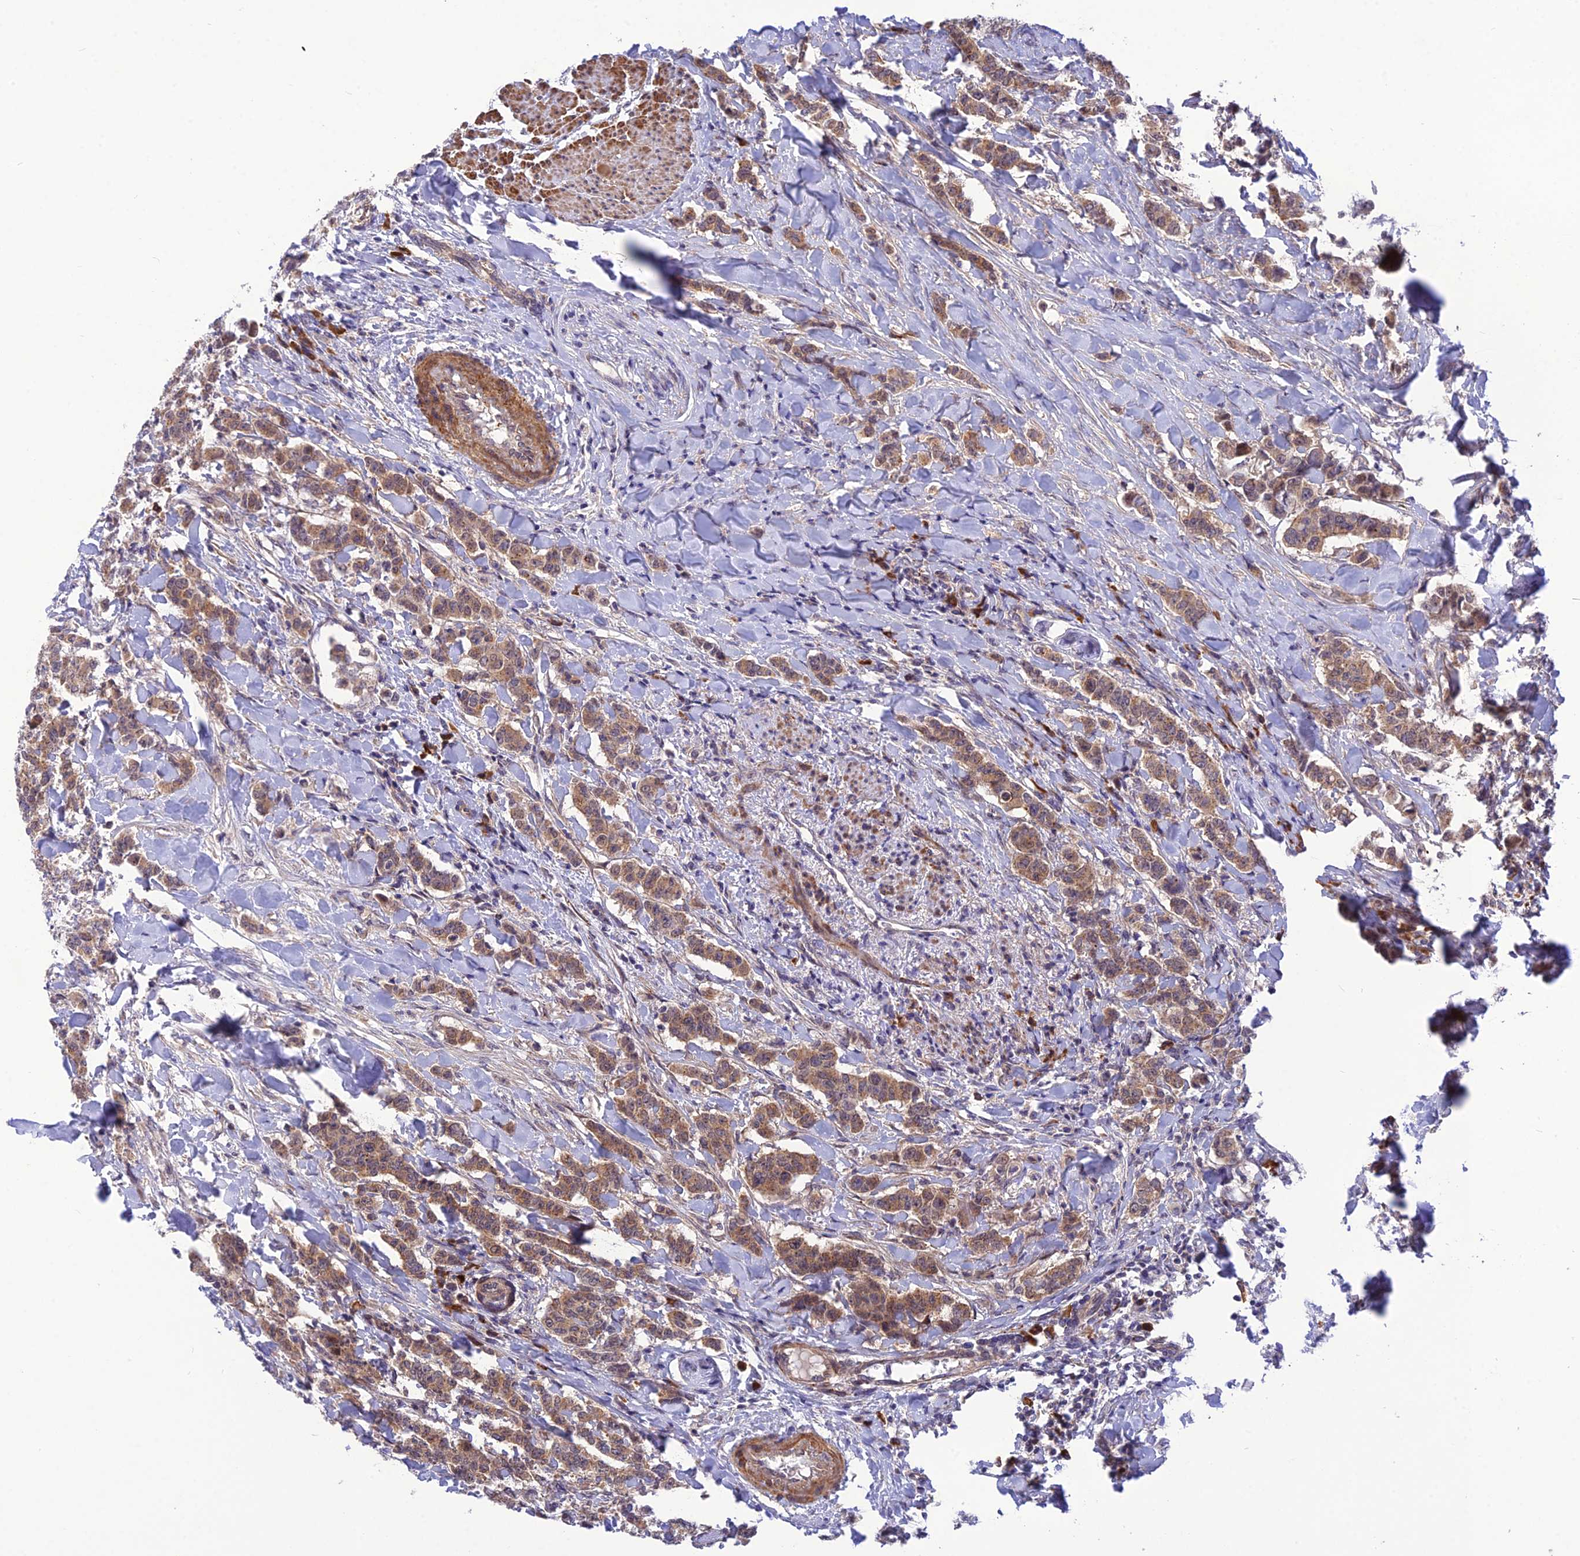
{"staining": {"intensity": "moderate", "quantity": ">75%", "location": "cytoplasmic/membranous"}, "tissue": "breast cancer", "cell_type": "Tumor cells", "image_type": "cancer", "snomed": [{"axis": "morphology", "description": "Duct carcinoma"}, {"axis": "topography", "description": "Breast"}], "caption": "A brown stain highlights moderate cytoplasmic/membranous staining of a protein in human breast intraductal carcinoma tumor cells.", "gene": "UROS", "patient": {"sex": "female", "age": 40}}